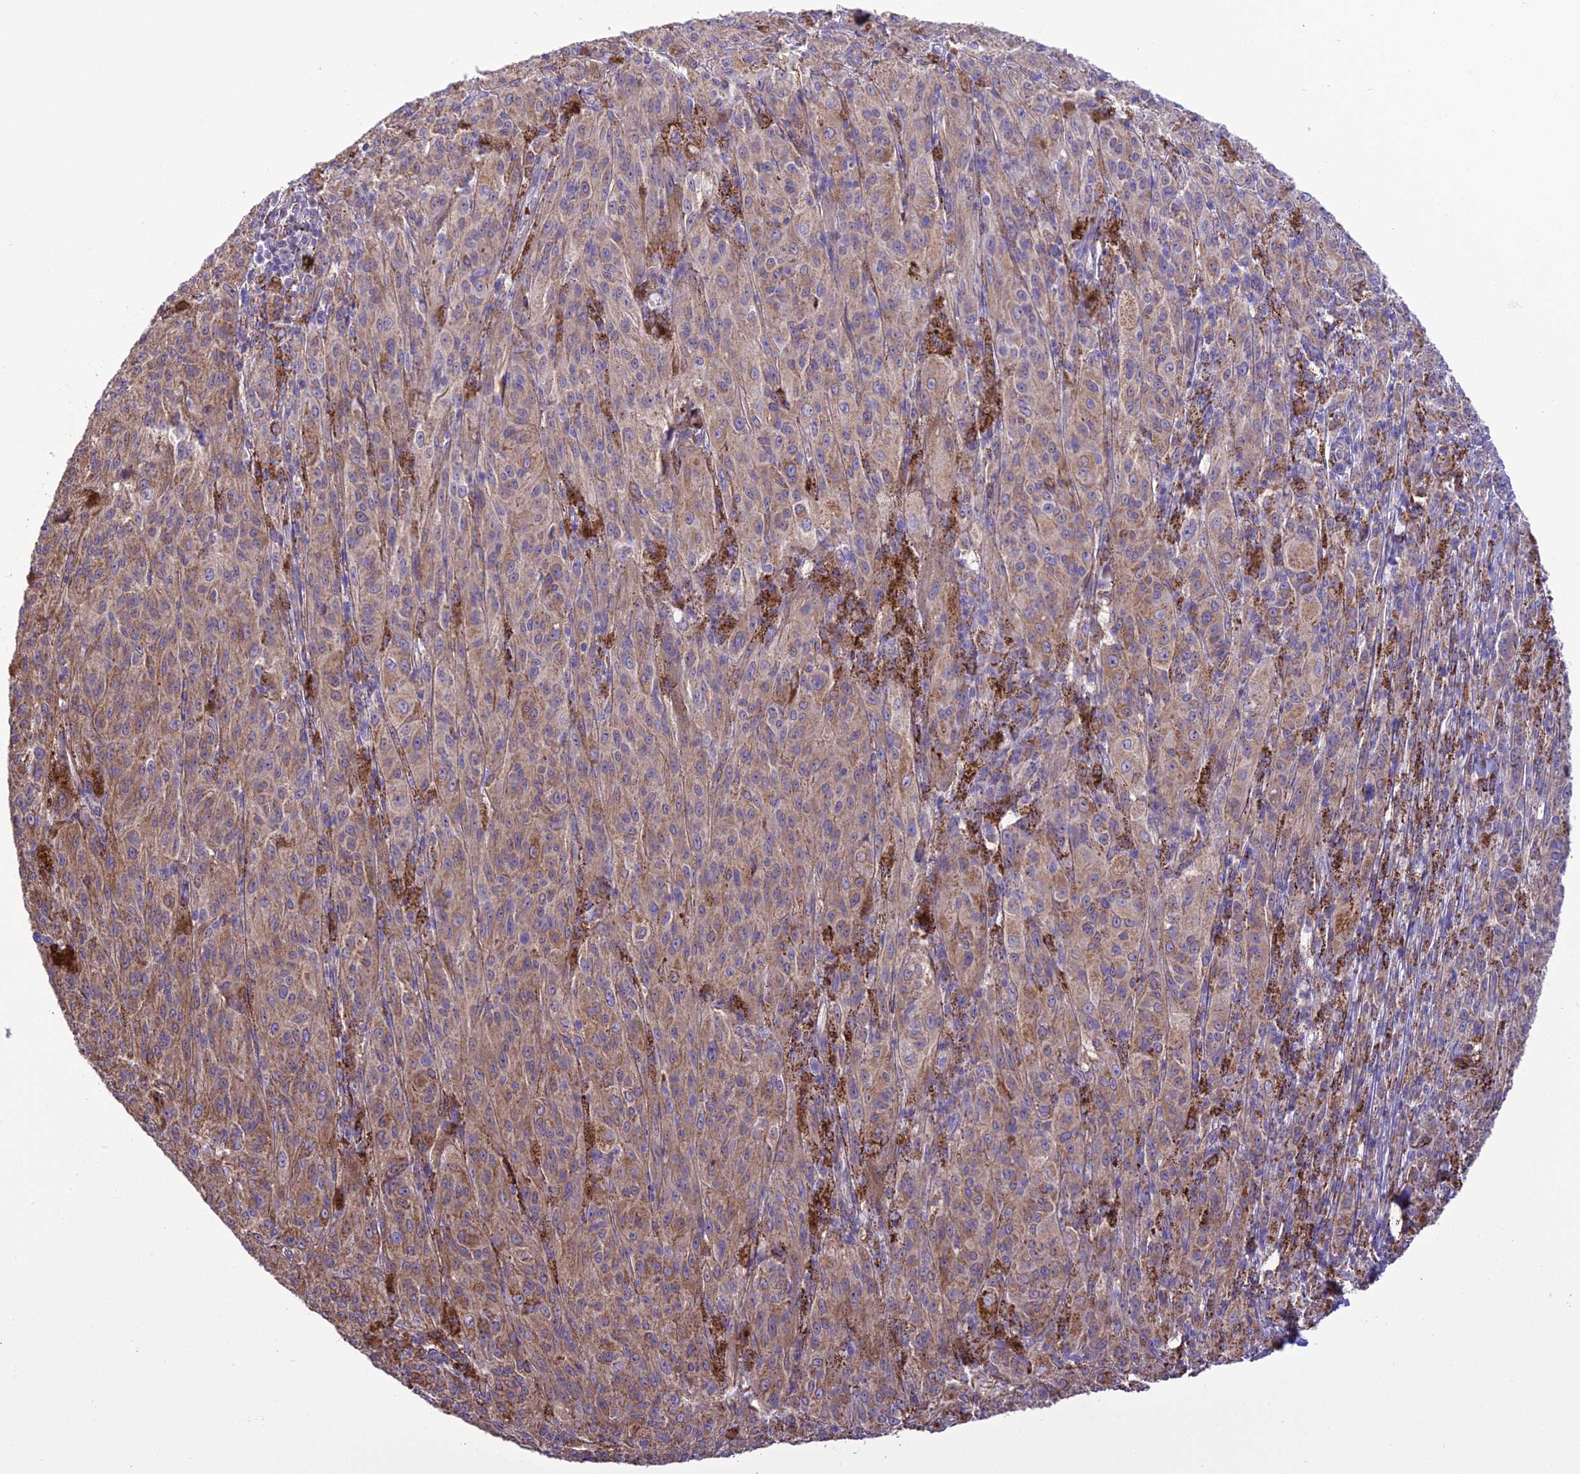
{"staining": {"intensity": "weak", "quantity": ">75%", "location": "cytoplasmic/membranous"}, "tissue": "melanoma", "cell_type": "Tumor cells", "image_type": "cancer", "snomed": [{"axis": "morphology", "description": "Malignant melanoma, NOS"}, {"axis": "topography", "description": "Skin"}], "caption": "Melanoma stained with a protein marker shows weak staining in tumor cells.", "gene": "TBC1D24", "patient": {"sex": "female", "age": 52}}